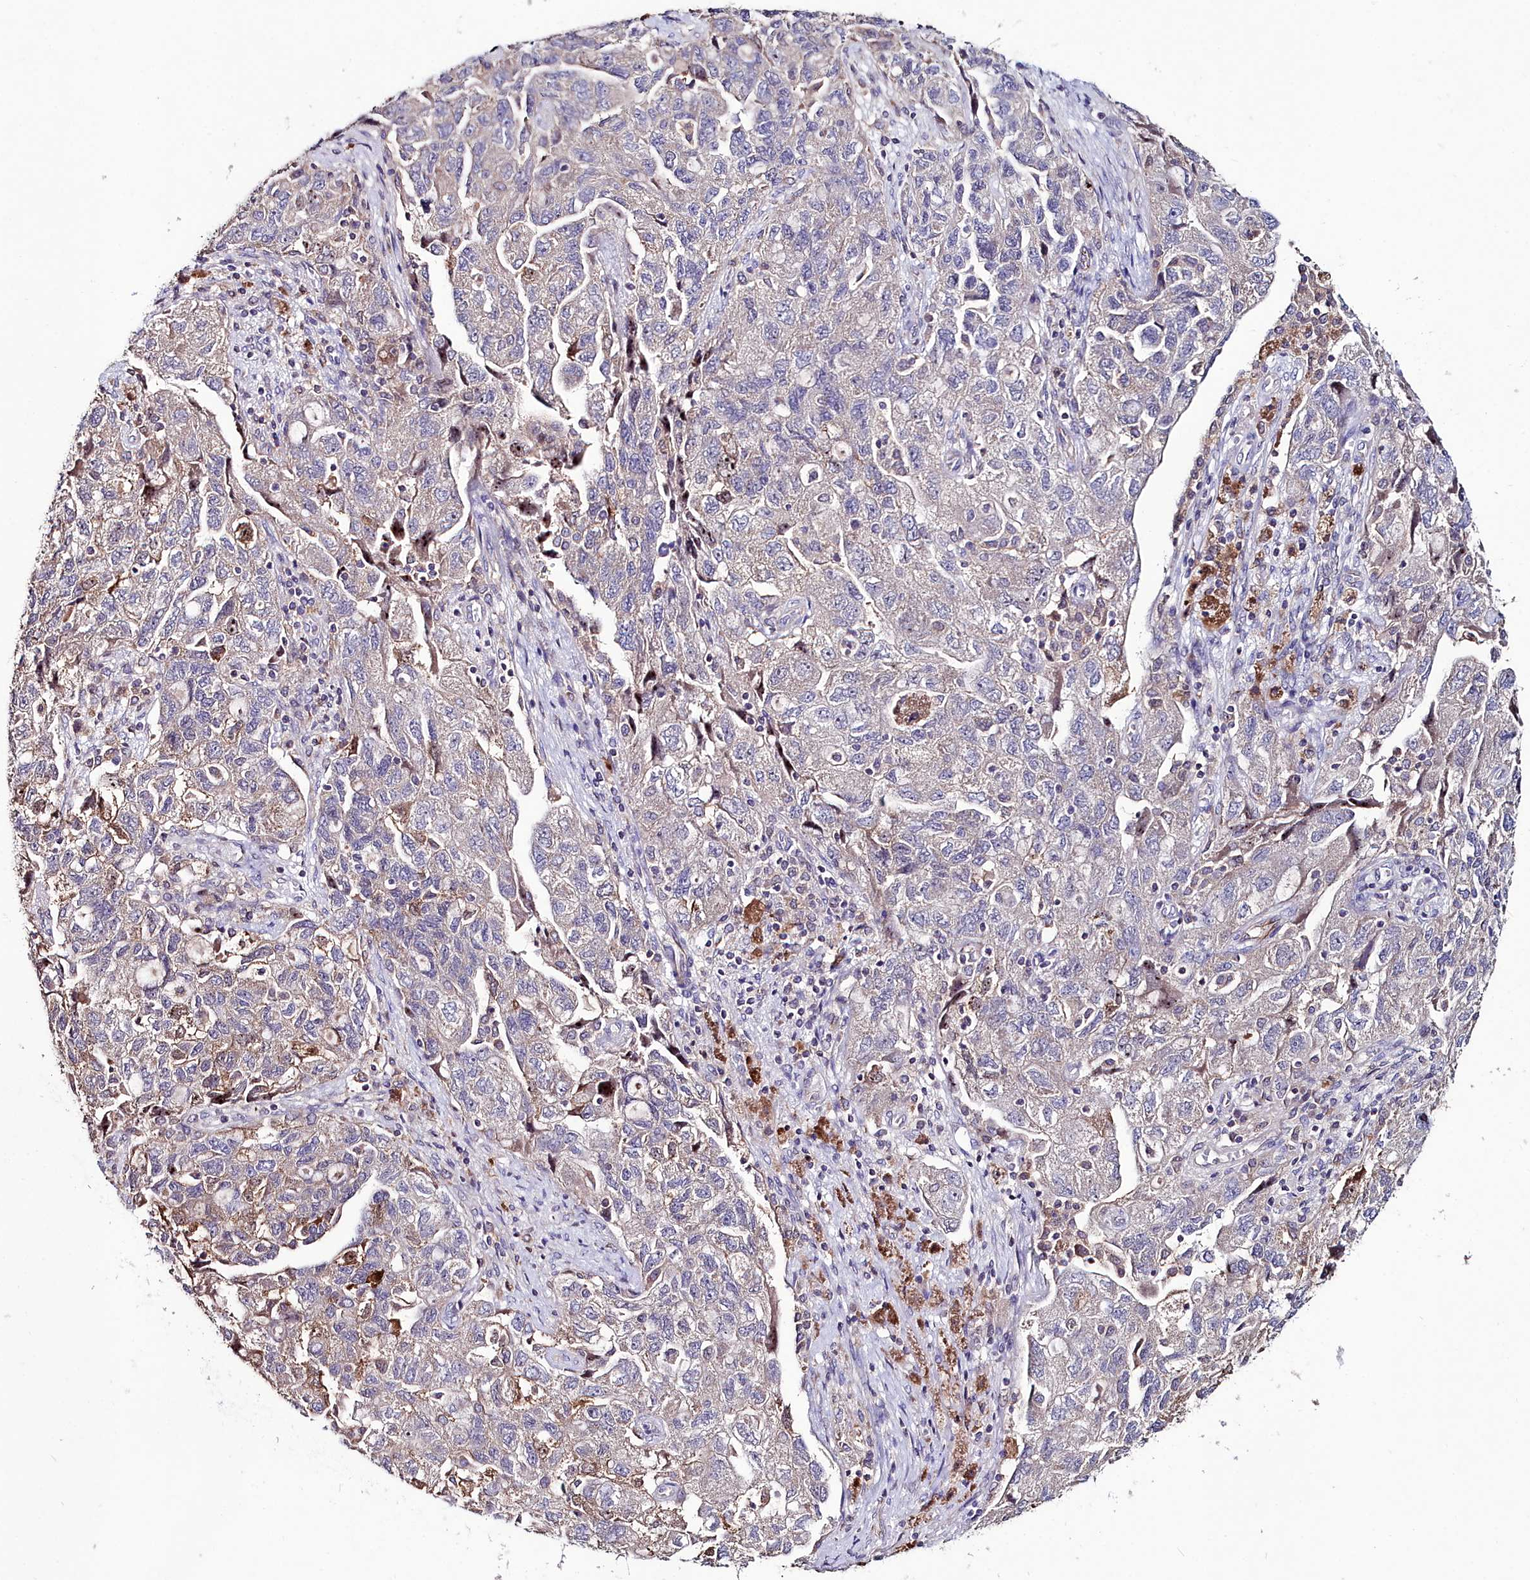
{"staining": {"intensity": "negative", "quantity": "none", "location": "none"}, "tissue": "ovarian cancer", "cell_type": "Tumor cells", "image_type": "cancer", "snomed": [{"axis": "morphology", "description": "Carcinoma, NOS"}, {"axis": "morphology", "description": "Cystadenocarcinoma, serous, NOS"}, {"axis": "topography", "description": "Ovary"}], "caption": "Tumor cells are negative for protein expression in human ovarian cancer (carcinoma).", "gene": "AMBRA1", "patient": {"sex": "female", "age": 69}}